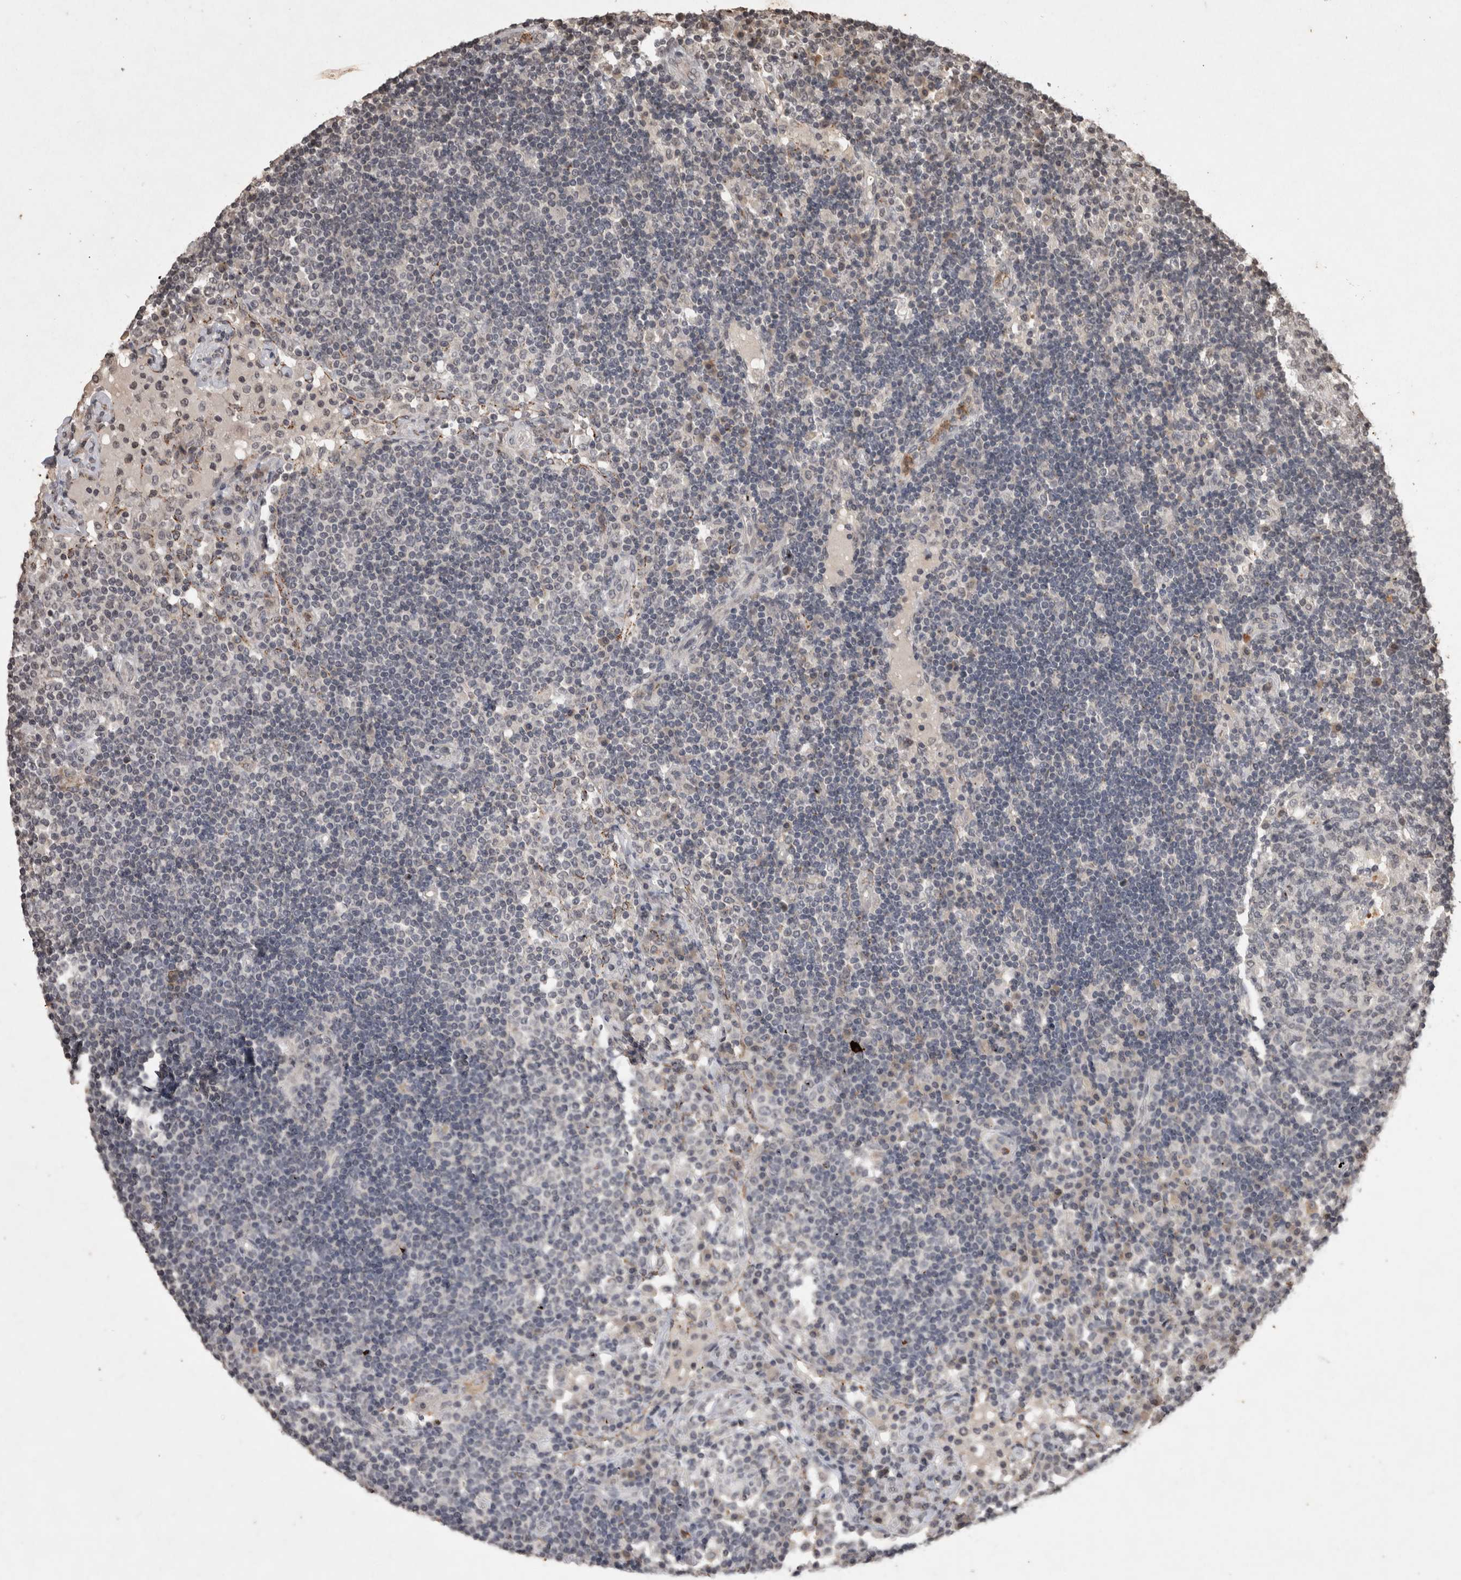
{"staining": {"intensity": "negative", "quantity": "none", "location": "none"}, "tissue": "lymph node", "cell_type": "Germinal center cells", "image_type": "normal", "snomed": [{"axis": "morphology", "description": "Normal tissue, NOS"}, {"axis": "topography", "description": "Lymph node"}], "caption": "The micrograph reveals no staining of germinal center cells in unremarkable lymph node. (DAB IHC with hematoxylin counter stain).", "gene": "HRK", "patient": {"sex": "female", "age": 53}}